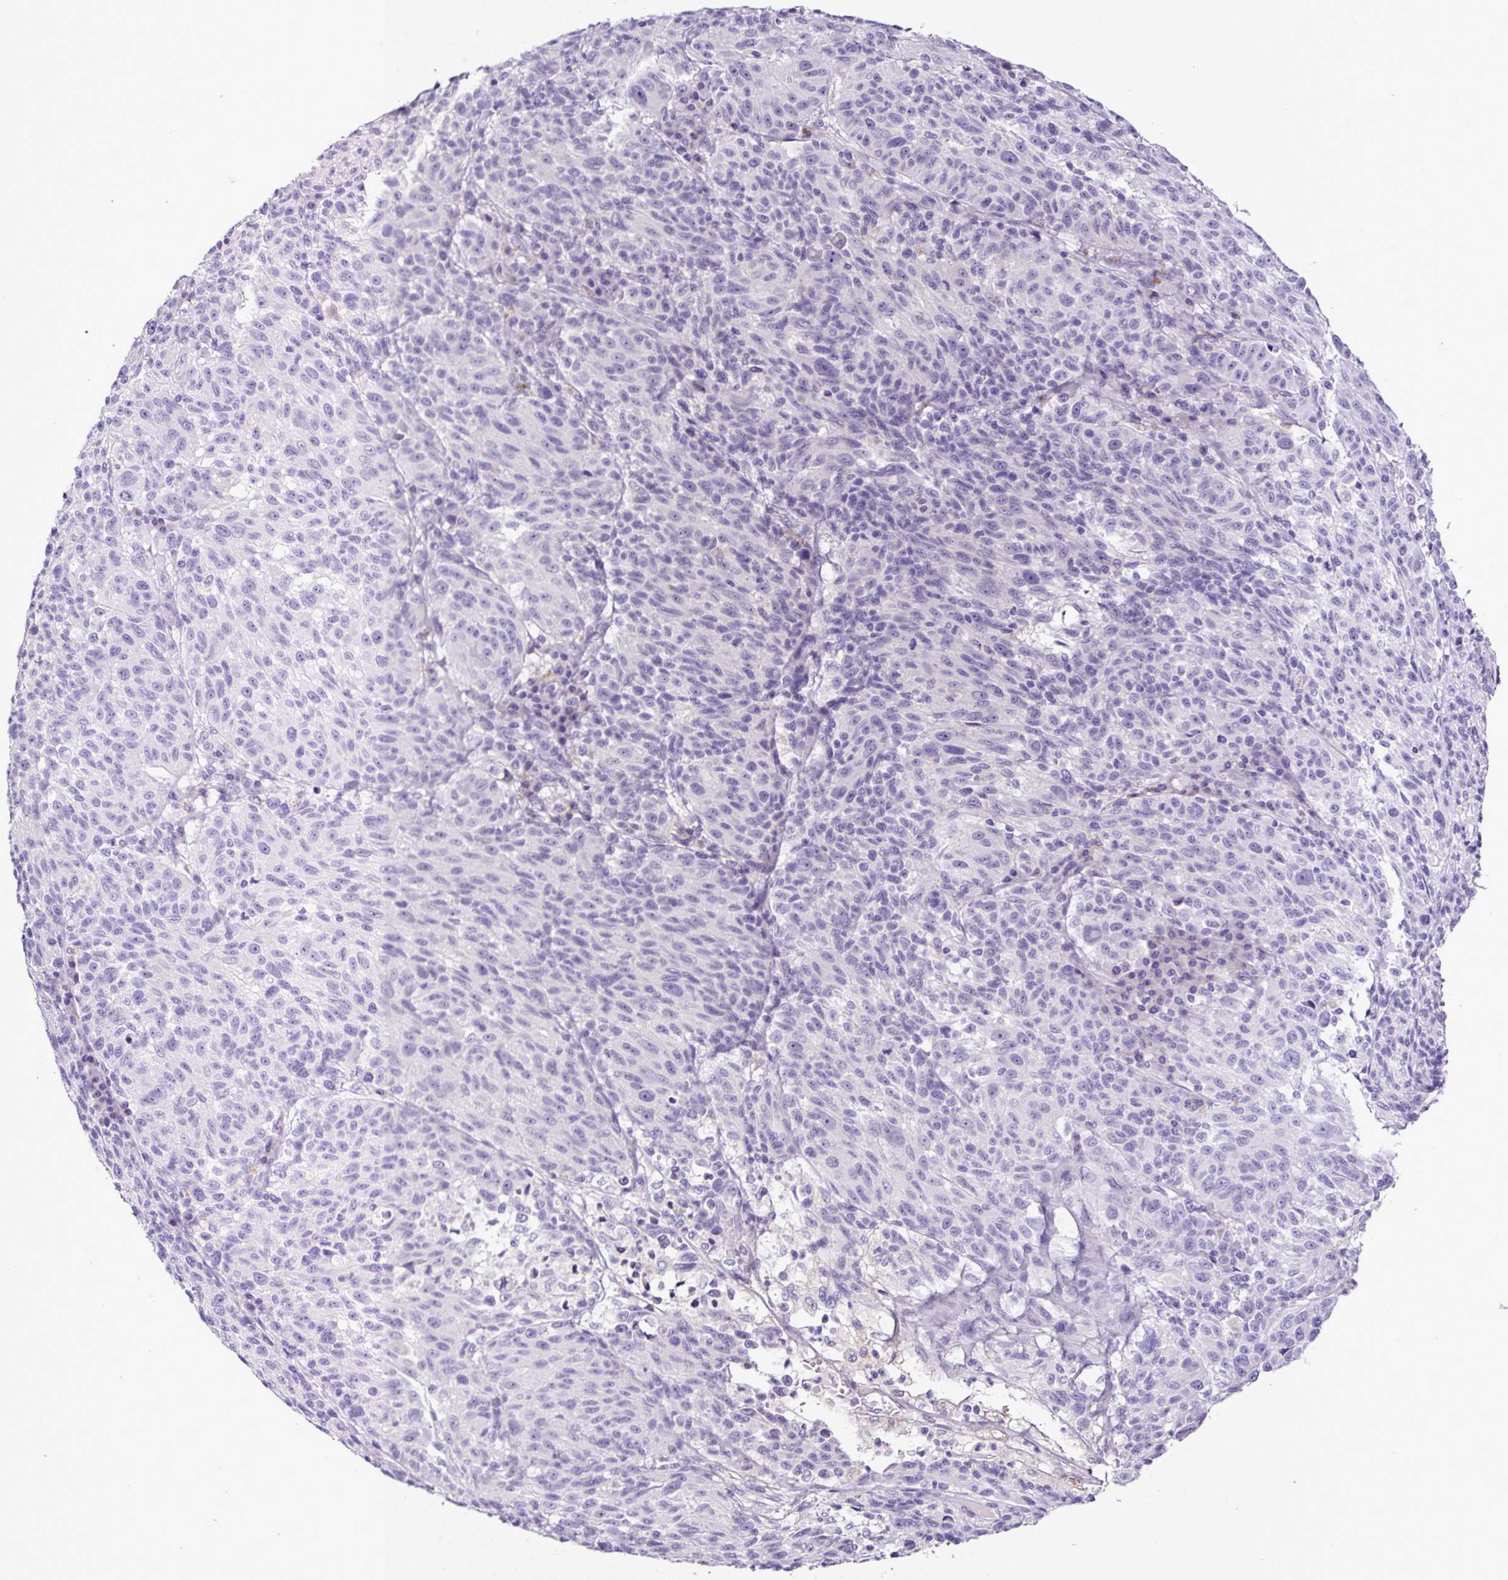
{"staining": {"intensity": "negative", "quantity": "none", "location": "none"}, "tissue": "melanoma", "cell_type": "Tumor cells", "image_type": "cancer", "snomed": [{"axis": "morphology", "description": "Malignant melanoma, NOS"}, {"axis": "topography", "description": "Skin"}], "caption": "The immunohistochemistry (IHC) histopathology image has no significant expression in tumor cells of malignant melanoma tissue. (Brightfield microscopy of DAB (3,3'-diaminobenzidine) immunohistochemistry (IHC) at high magnification).", "gene": "SP8", "patient": {"sex": "male", "age": 53}}